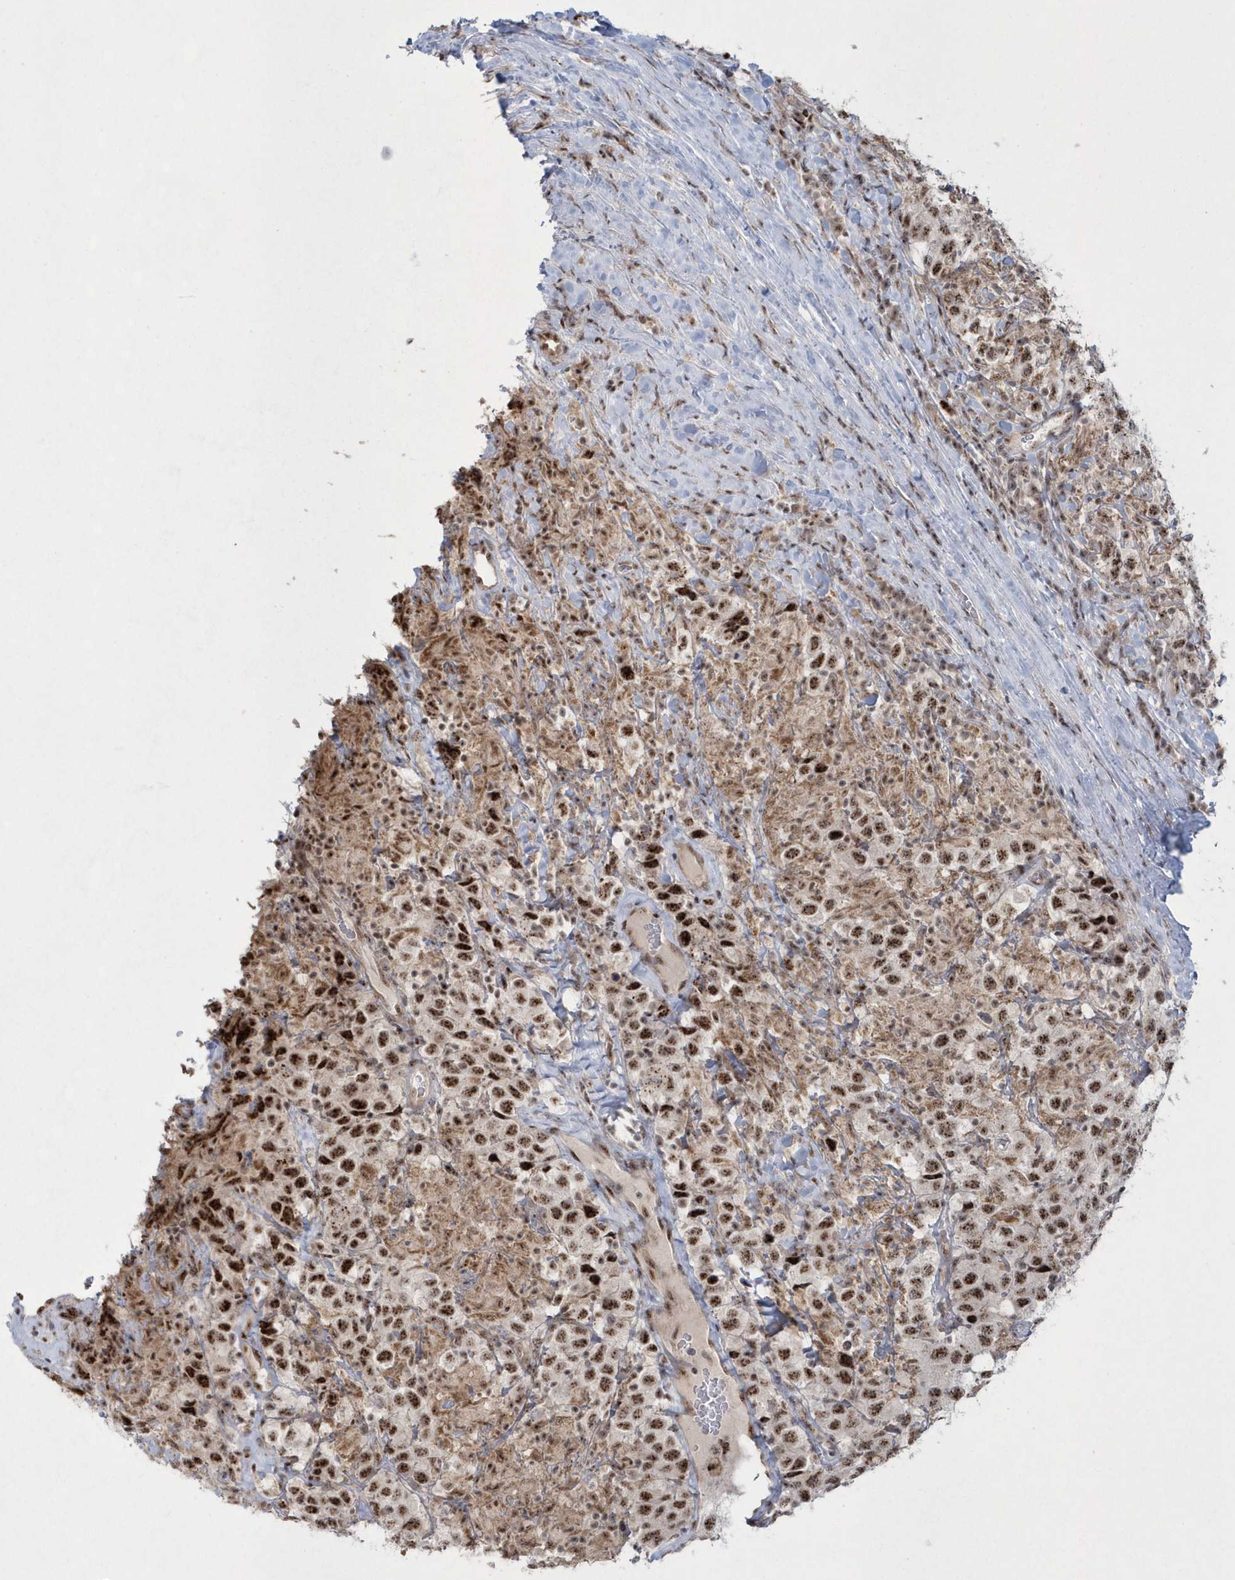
{"staining": {"intensity": "strong", "quantity": ">75%", "location": "nuclear"}, "tissue": "testis cancer", "cell_type": "Tumor cells", "image_type": "cancer", "snomed": [{"axis": "morphology", "description": "Seminoma, NOS"}, {"axis": "topography", "description": "Testis"}], "caption": "Tumor cells display high levels of strong nuclear staining in about >75% of cells in seminoma (testis).", "gene": "KDM6B", "patient": {"sex": "male", "age": 41}}